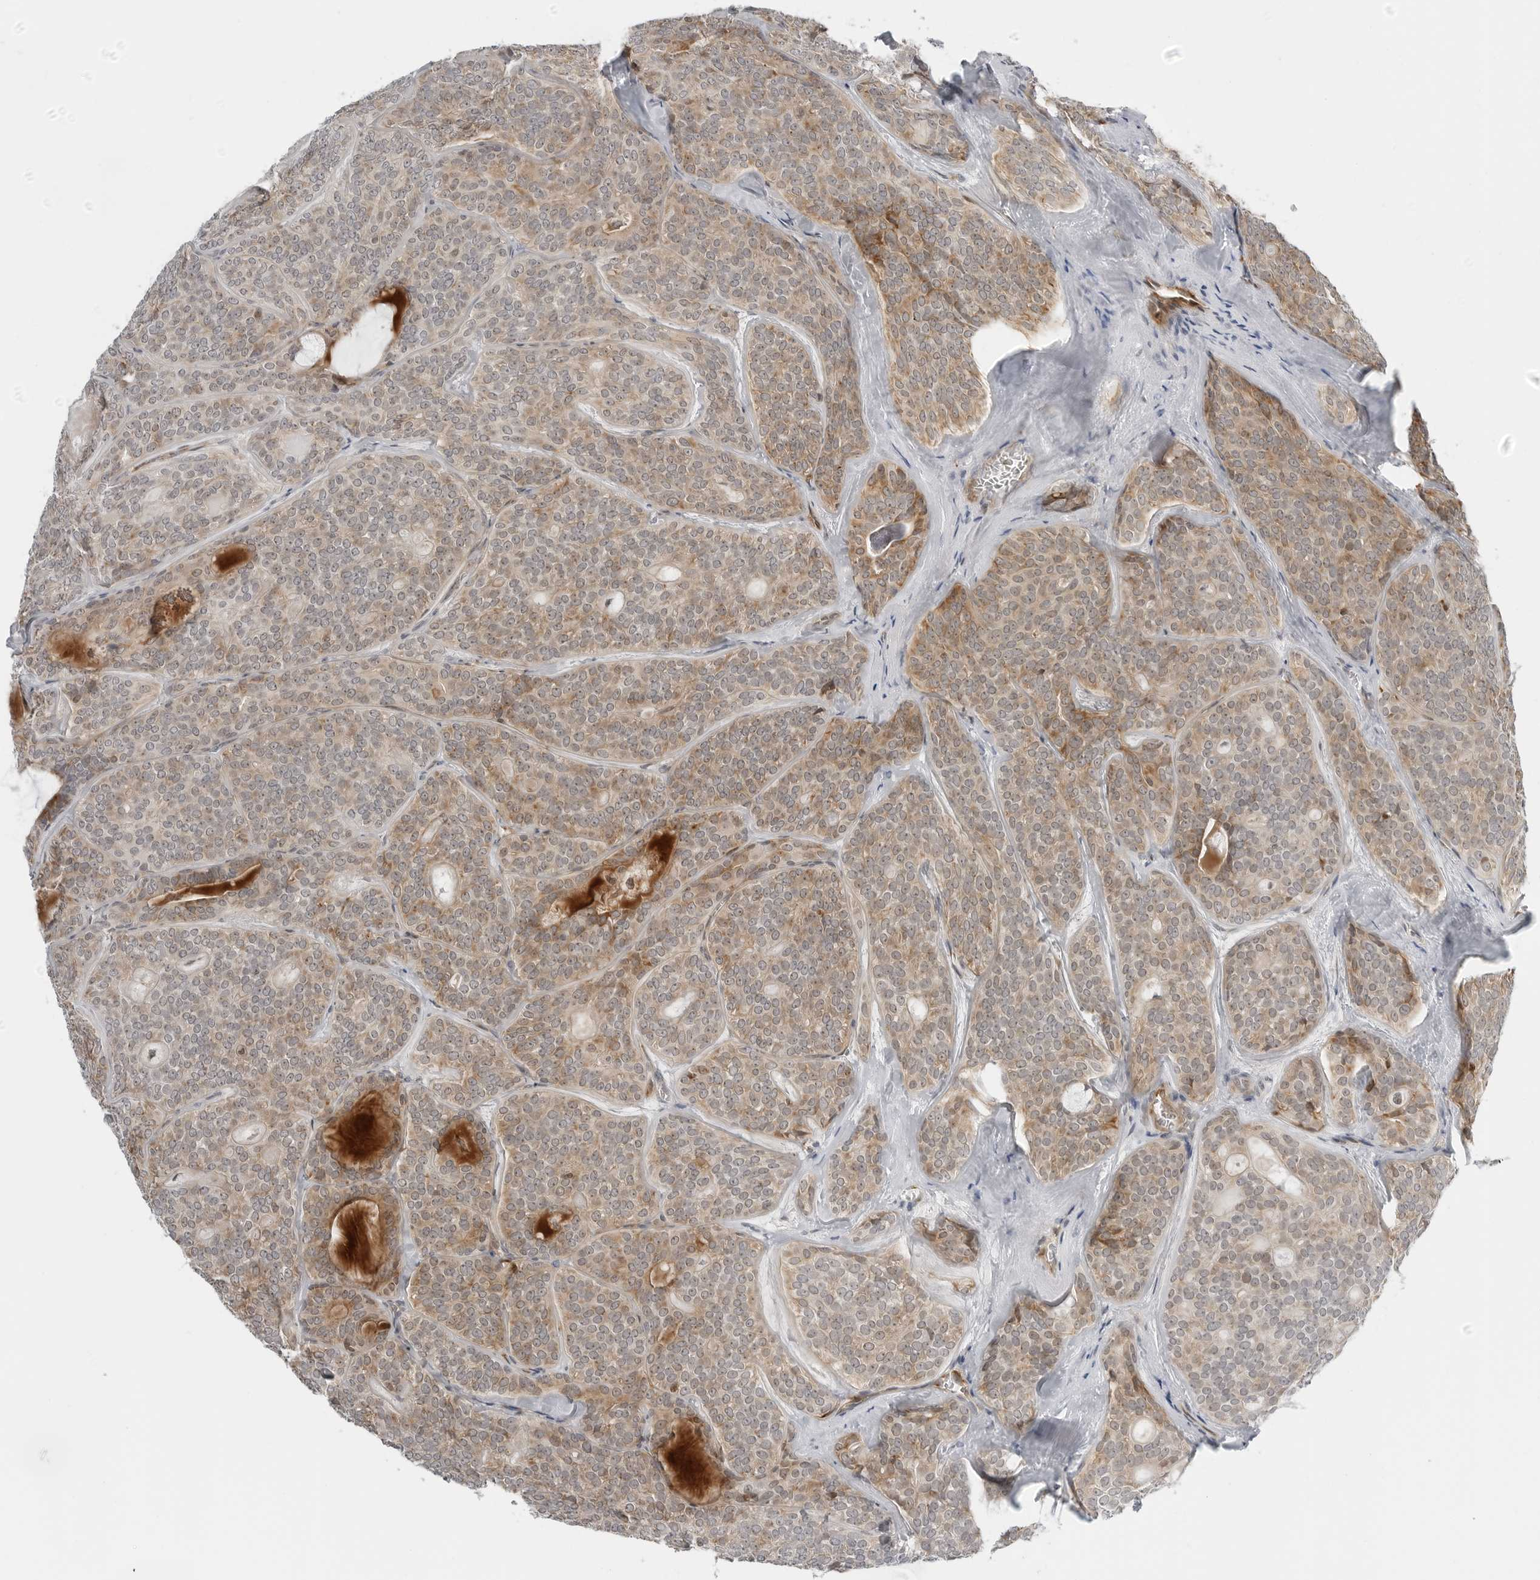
{"staining": {"intensity": "weak", "quantity": ">75%", "location": "cytoplasmic/membranous"}, "tissue": "head and neck cancer", "cell_type": "Tumor cells", "image_type": "cancer", "snomed": [{"axis": "morphology", "description": "Adenocarcinoma, NOS"}, {"axis": "topography", "description": "Head-Neck"}], "caption": "Adenocarcinoma (head and neck) tissue demonstrates weak cytoplasmic/membranous positivity in about >75% of tumor cells, visualized by immunohistochemistry.", "gene": "PEX2", "patient": {"sex": "male", "age": 66}}